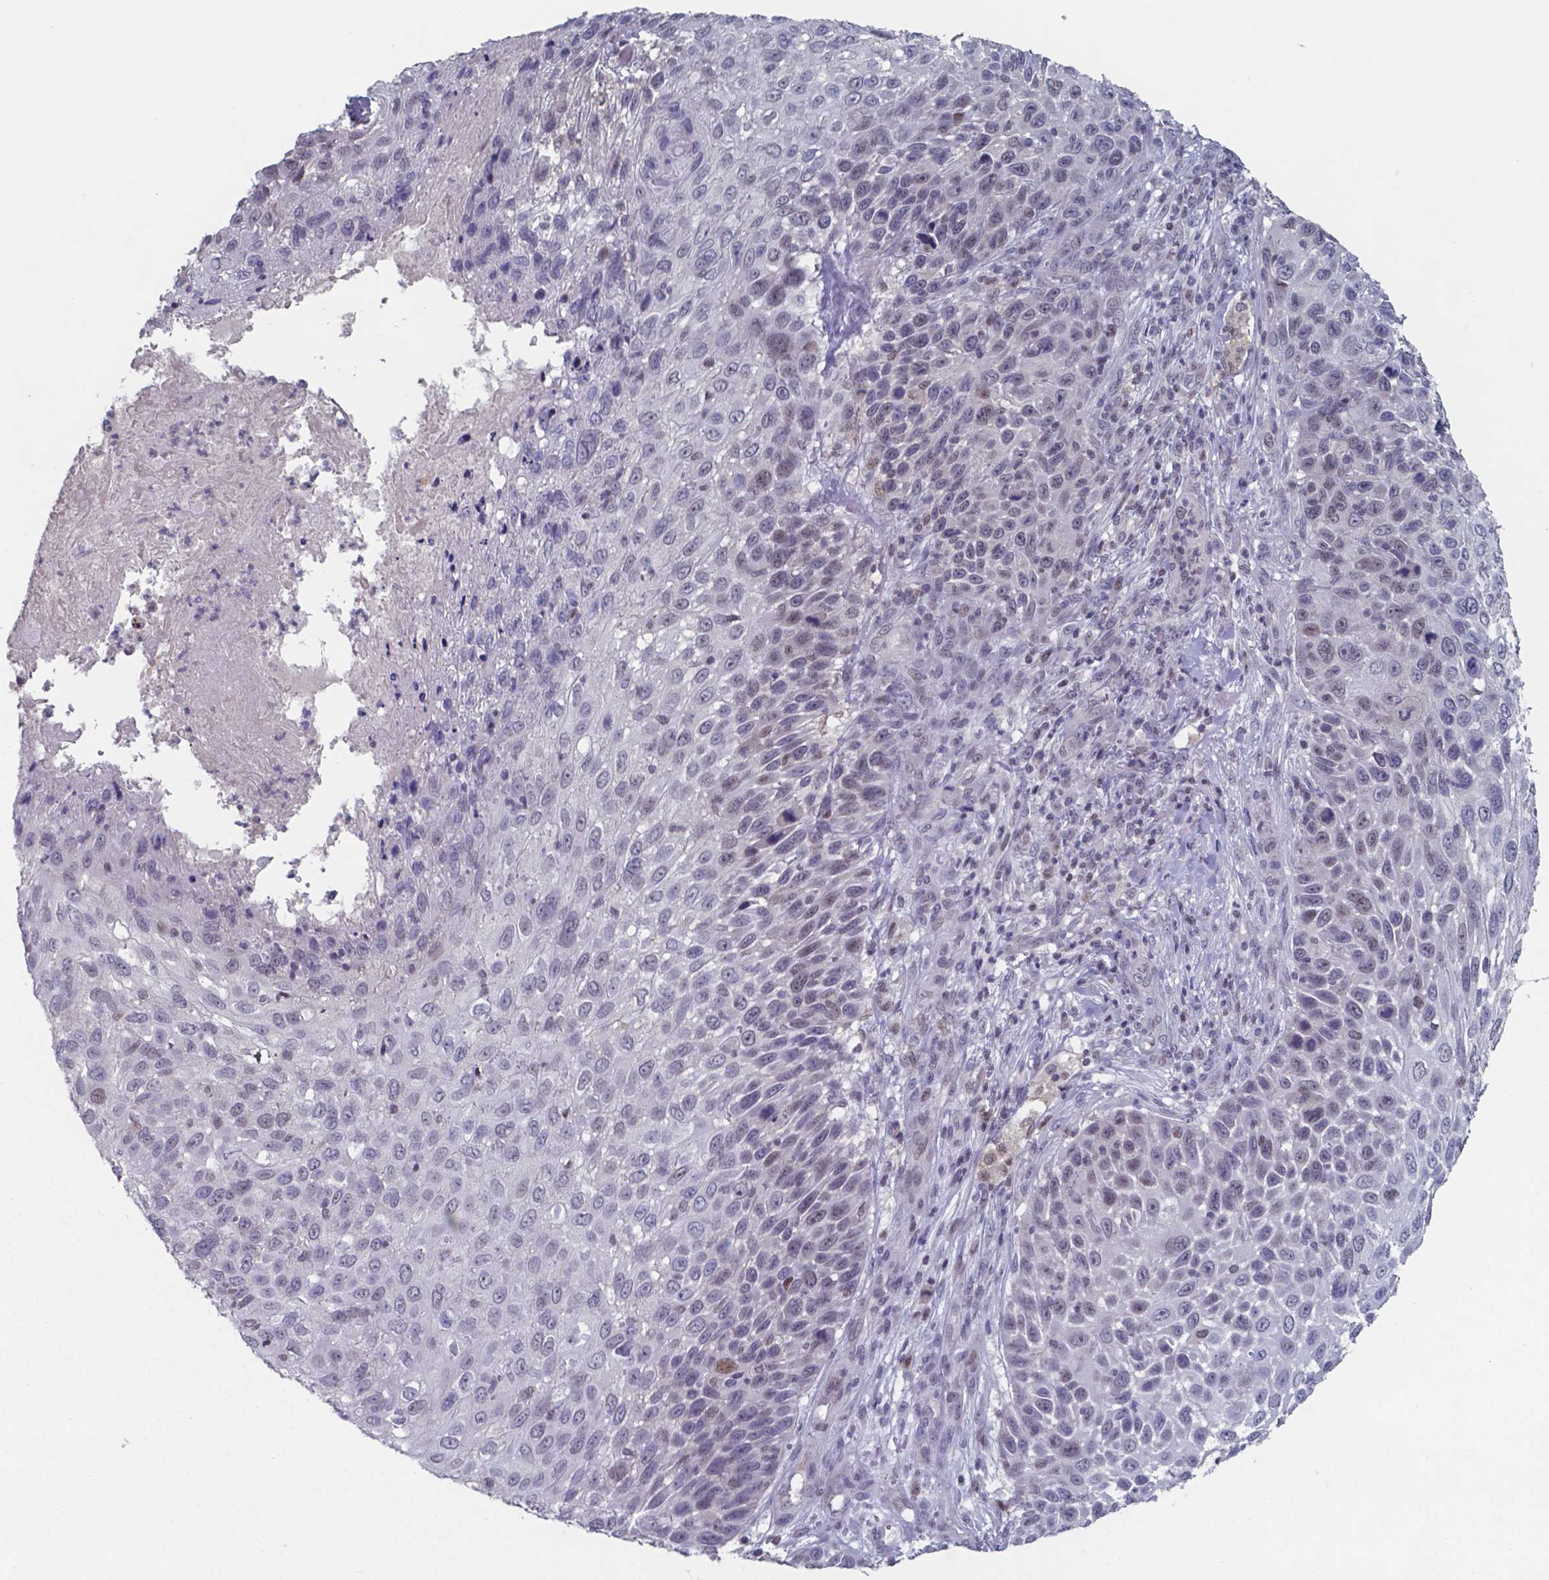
{"staining": {"intensity": "moderate", "quantity": "<25%", "location": "nuclear"}, "tissue": "skin cancer", "cell_type": "Tumor cells", "image_type": "cancer", "snomed": [{"axis": "morphology", "description": "Squamous cell carcinoma, NOS"}, {"axis": "topography", "description": "Skin"}], "caption": "Immunohistochemical staining of skin cancer (squamous cell carcinoma) displays moderate nuclear protein positivity in approximately <25% of tumor cells.", "gene": "TDP2", "patient": {"sex": "male", "age": 92}}